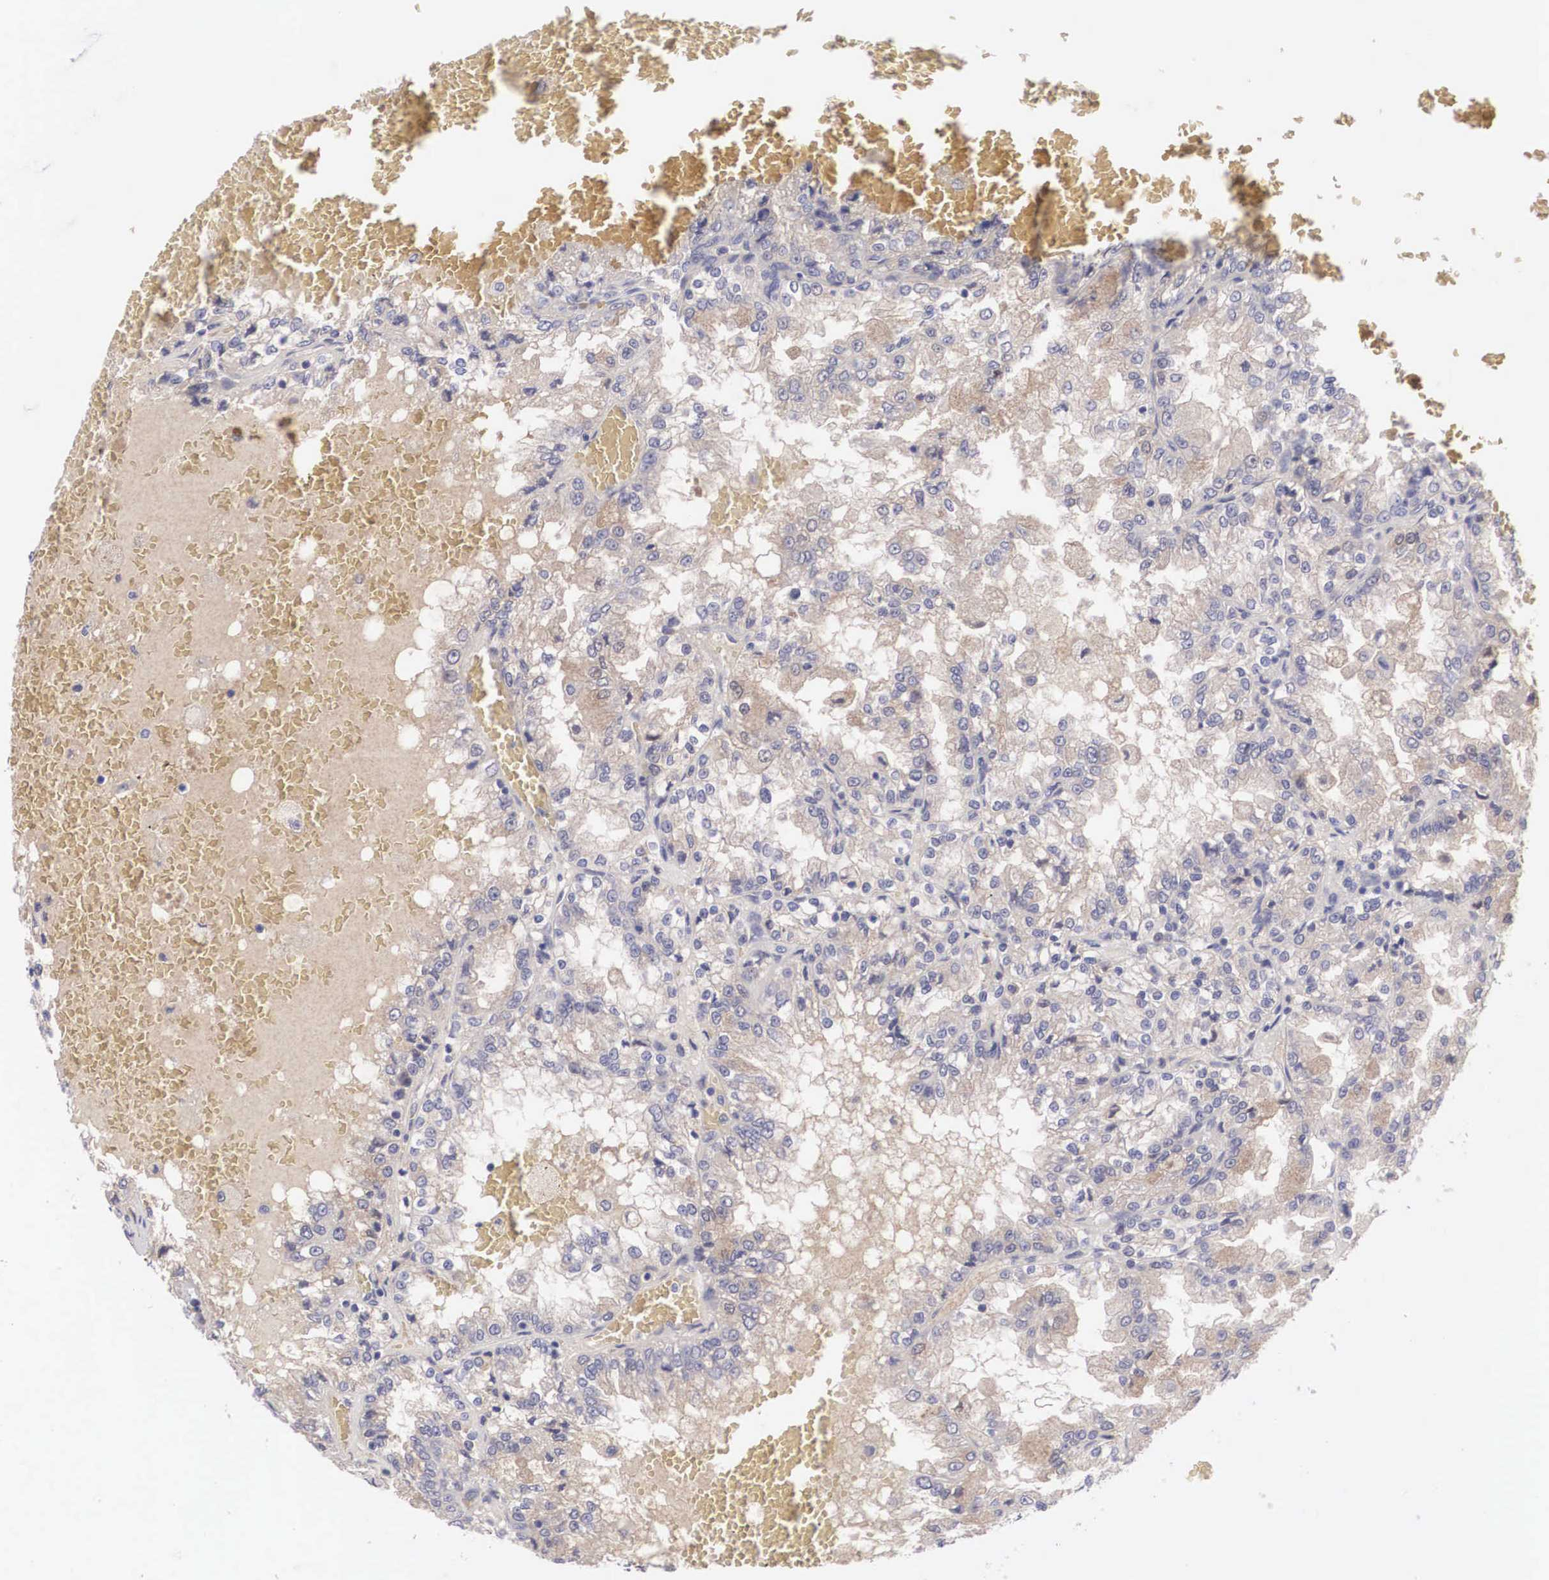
{"staining": {"intensity": "weak", "quantity": ">75%", "location": "cytoplasmic/membranous"}, "tissue": "renal cancer", "cell_type": "Tumor cells", "image_type": "cancer", "snomed": [{"axis": "morphology", "description": "Adenocarcinoma, NOS"}, {"axis": "topography", "description": "Kidney"}], "caption": "This histopathology image exhibits immunohistochemistry staining of renal cancer, with low weak cytoplasmic/membranous staining in about >75% of tumor cells.", "gene": "ABHD4", "patient": {"sex": "female", "age": 56}}